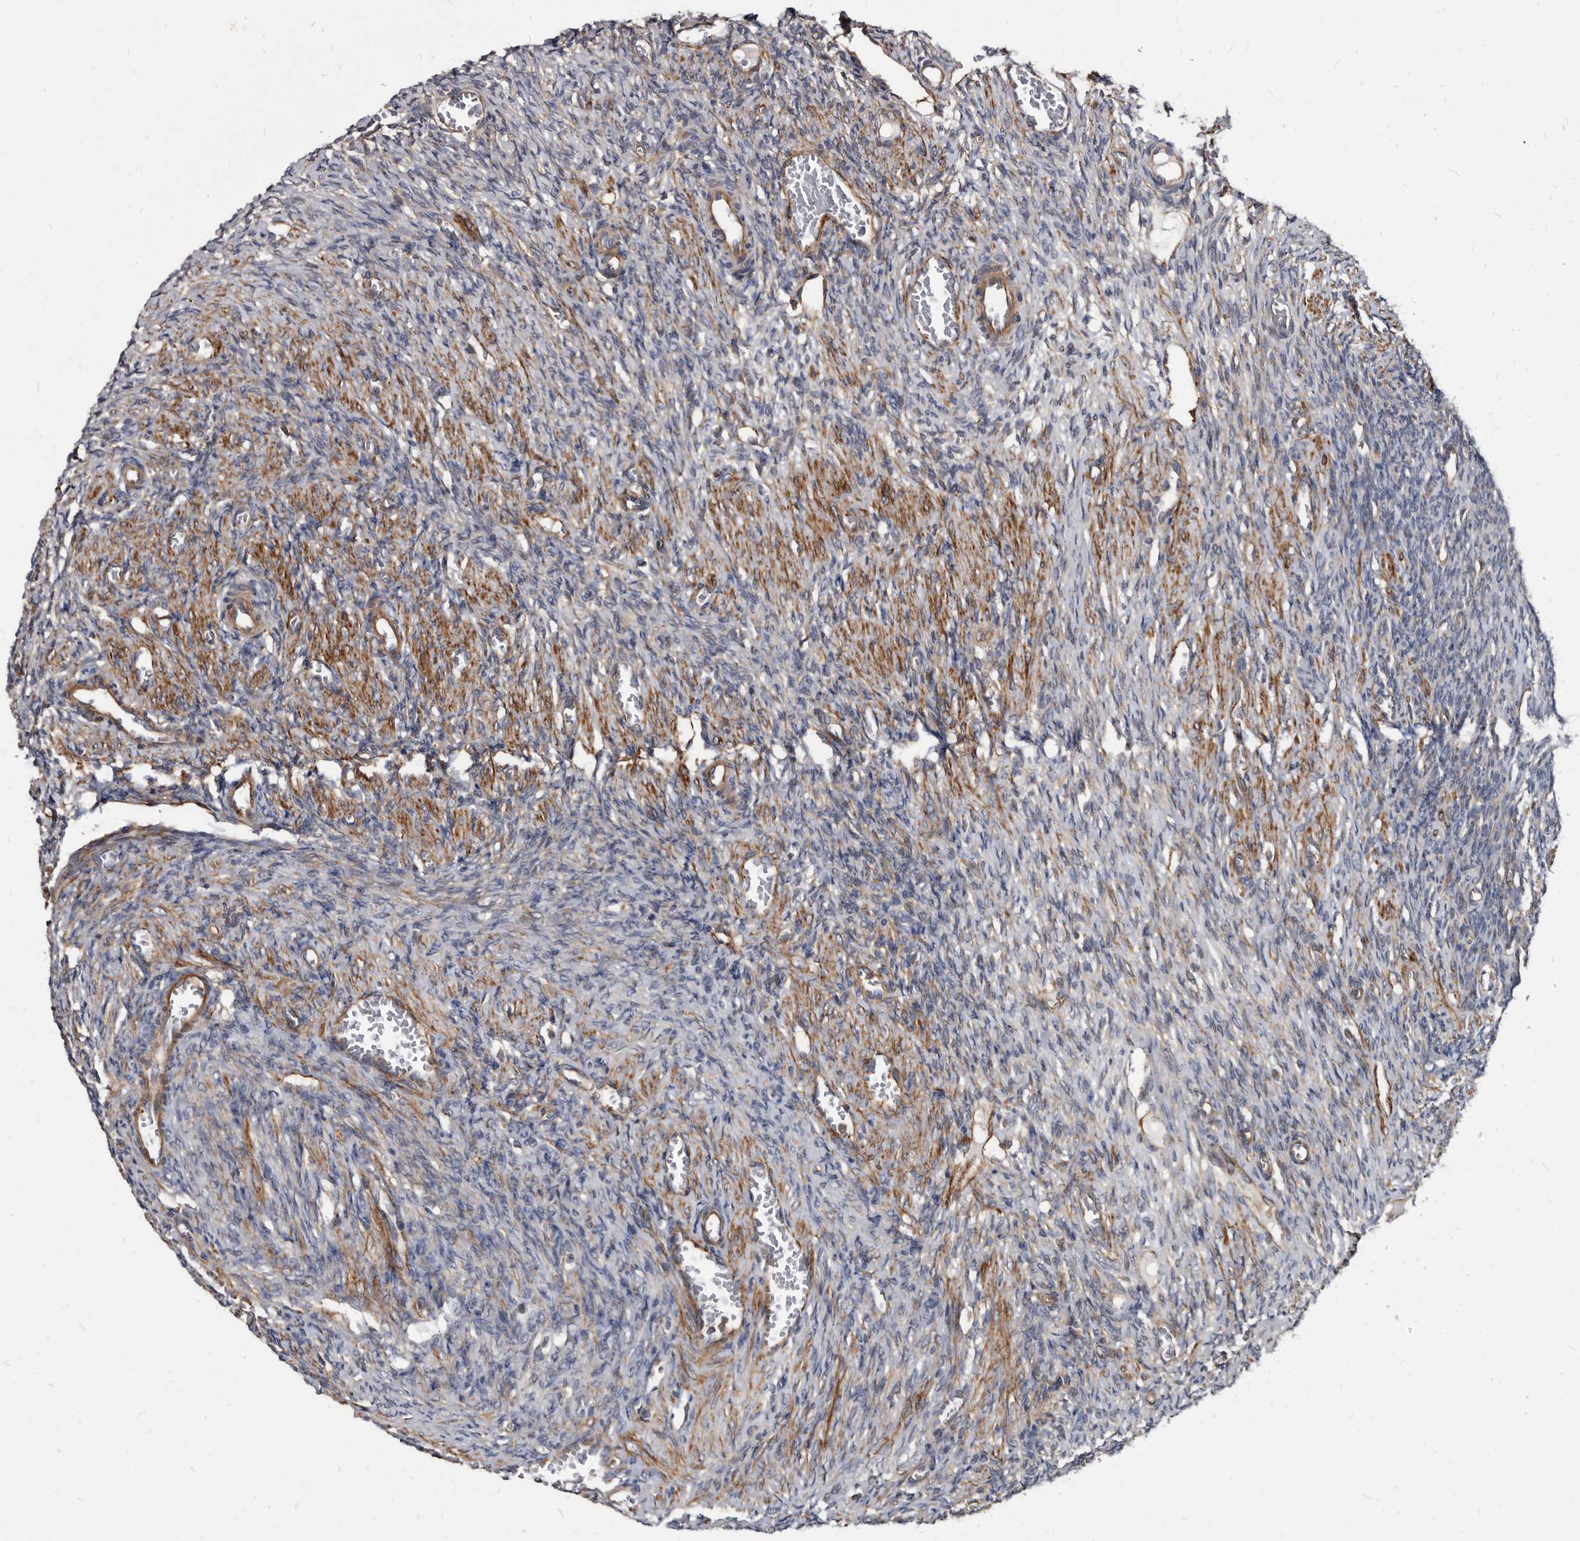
{"staining": {"intensity": "weak", "quantity": "<25%", "location": "cytoplasmic/membranous"}, "tissue": "ovary", "cell_type": "Ovarian stroma cells", "image_type": "normal", "snomed": [{"axis": "morphology", "description": "Normal tissue, NOS"}, {"axis": "topography", "description": "Ovary"}], "caption": "IHC photomicrograph of unremarkable human ovary stained for a protein (brown), which displays no staining in ovarian stroma cells. (DAB (3,3'-diaminobenzidine) IHC with hematoxylin counter stain).", "gene": "KCTD20", "patient": {"sex": "female", "age": 27}}